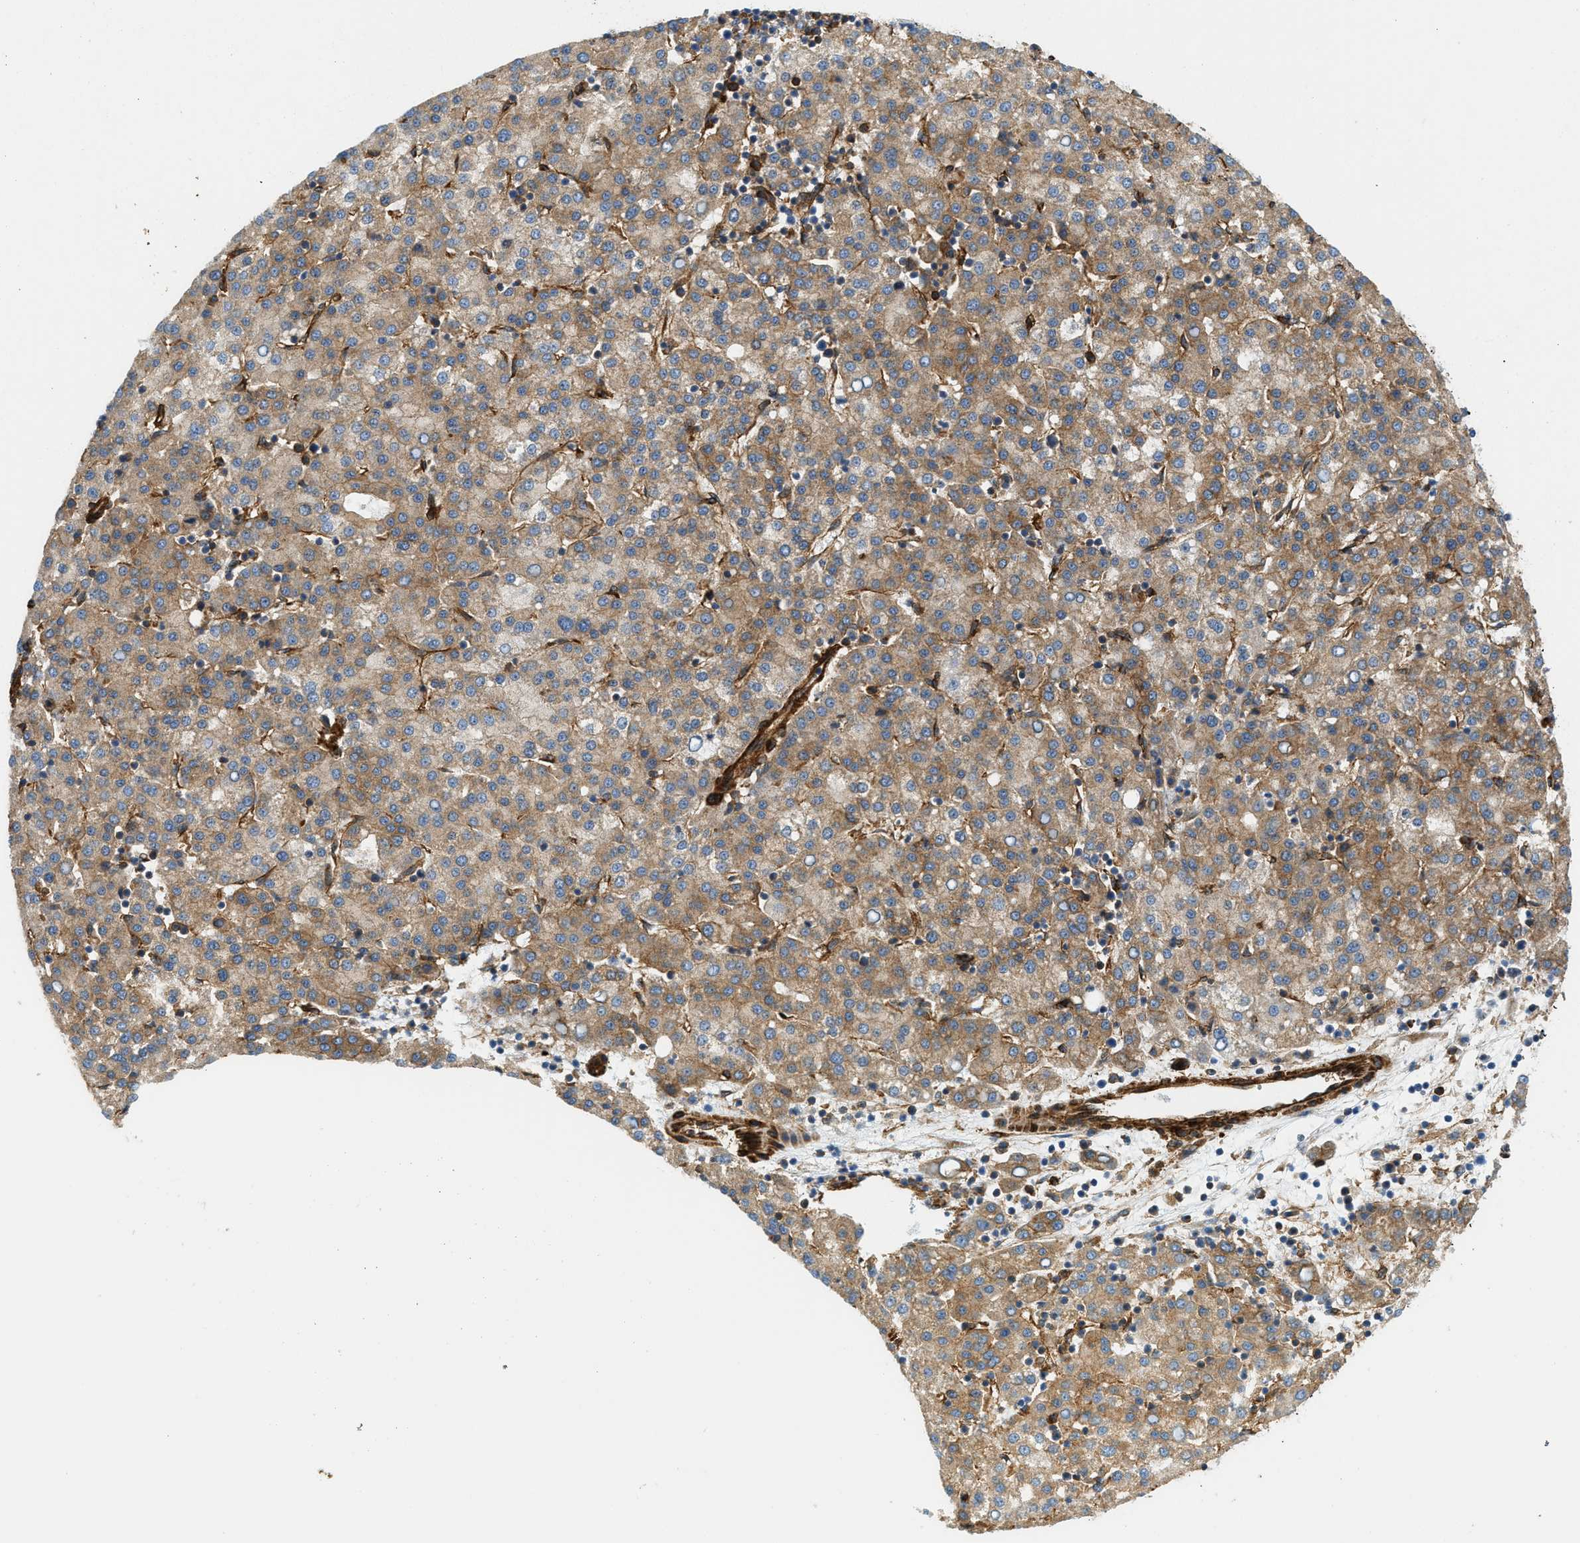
{"staining": {"intensity": "moderate", "quantity": ">75%", "location": "cytoplasmic/membranous"}, "tissue": "liver cancer", "cell_type": "Tumor cells", "image_type": "cancer", "snomed": [{"axis": "morphology", "description": "Carcinoma, Hepatocellular, NOS"}, {"axis": "topography", "description": "Liver"}], "caption": "An immunohistochemistry histopathology image of tumor tissue is shown. Protein staining in brown highlights moderate cytoplasmic/membranous positivity in liver cancer (hepatocellular carcinoma) within tumor cells.", "gene": "HIP1", "patient": {"sex": "female", "age": 58}}